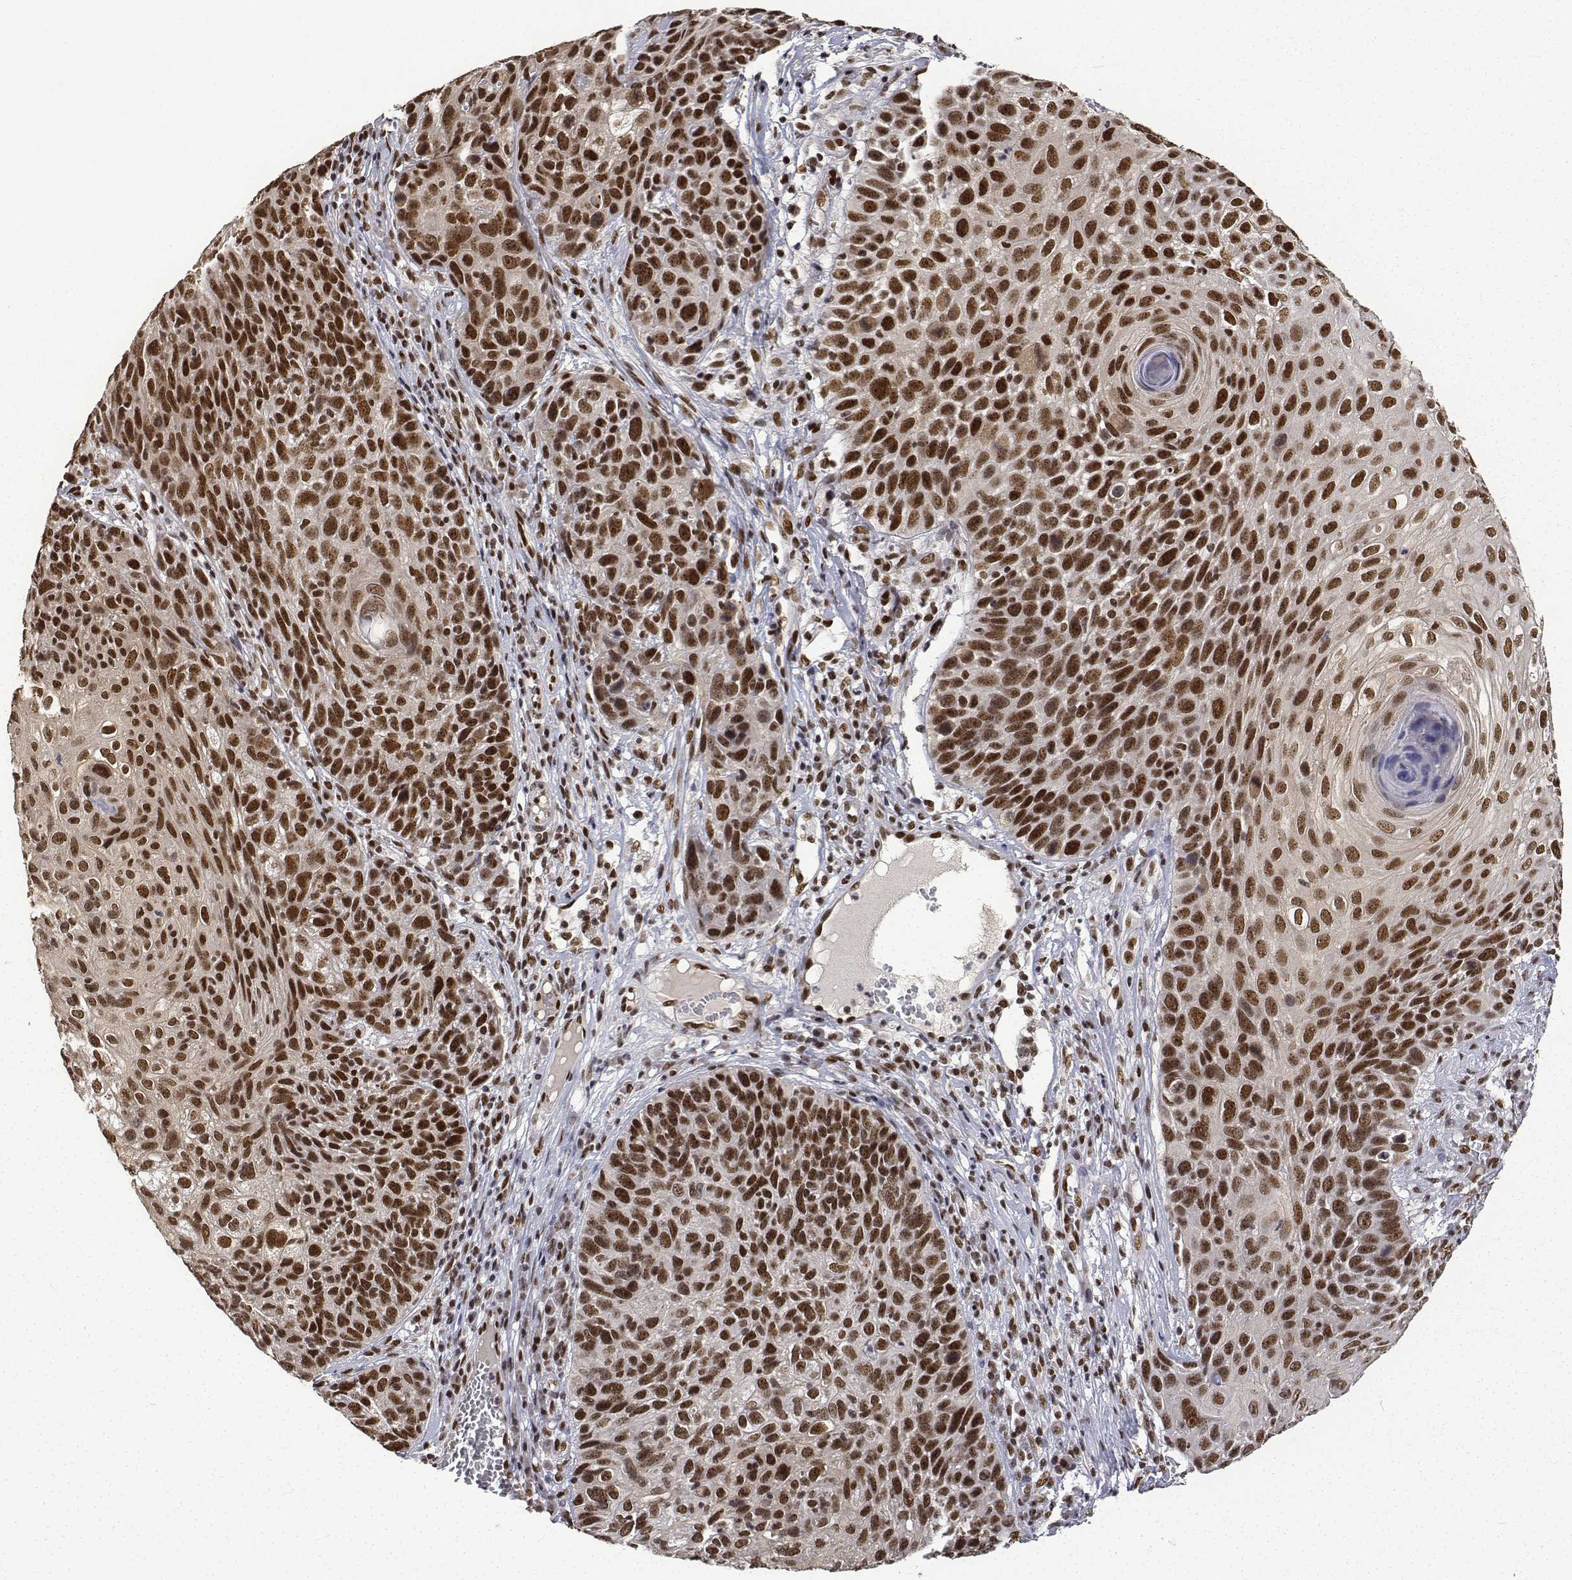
{"staining": {"intensity": "strong", "quantity": ">75%", "location": "nuclear"}, "tissue": "skin cancer", "cell_type": "Tumor cells", "image_type": "cancer", "snomed": [{"axis": "morphology", "description": "Squamous cell carcinoma, NOS"}, {"axis": "topography", "description": "Skin"}], "caption": "Strong nuclear expression is identified in approximately >75% of tumor cells in skin cancer (squamous cell carcinoma).", "gene": "ATRX", "patient": {"sex": "male", "age": 92}}